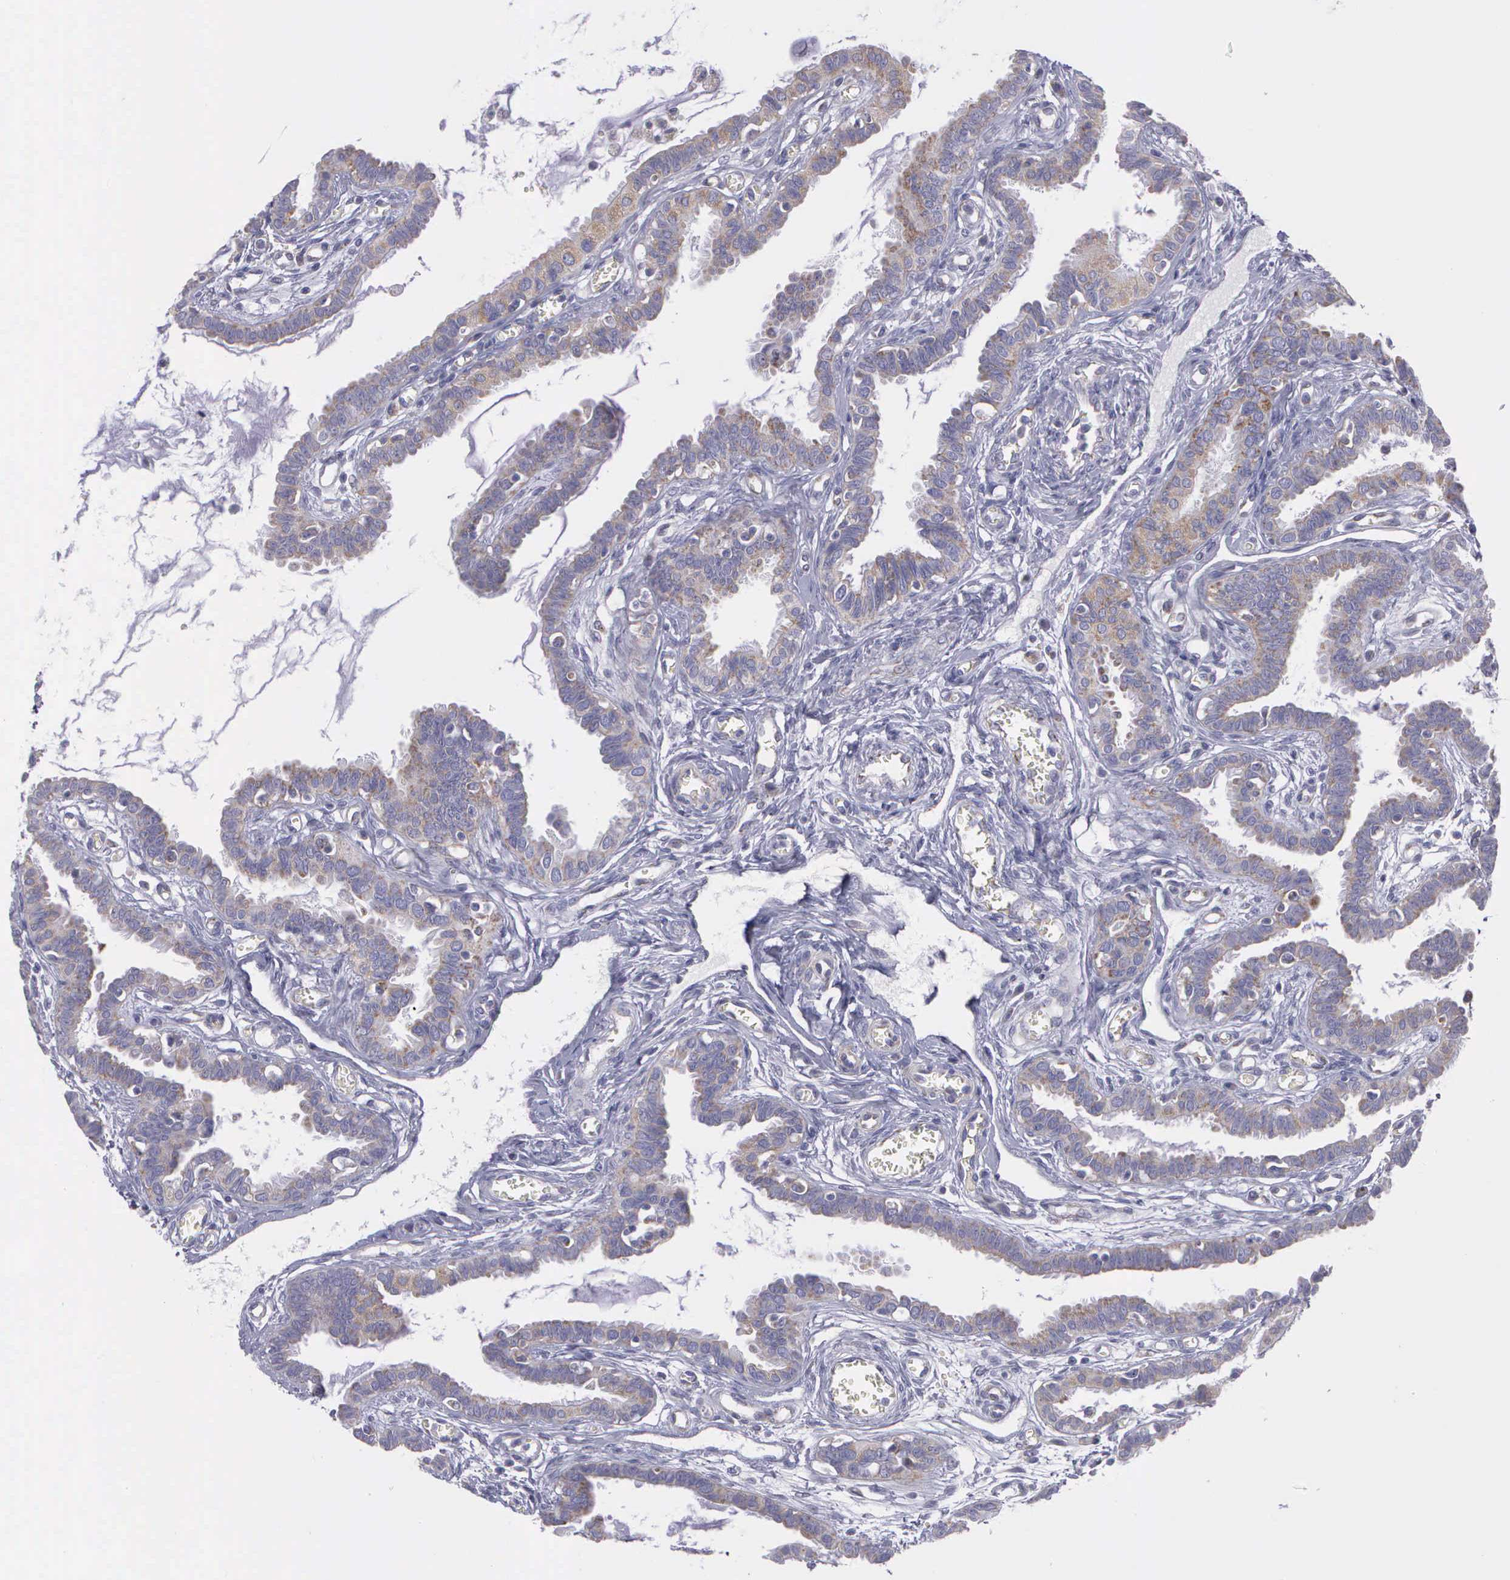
{"staining": {"intensity": "weak", "quantity": "<25%", "location": "cytoplasmic/membranous"}, "tissue": "fallopian tube", "cell_type": "Glandular cells", "image_type": "normal", "snomed": [{"axis": "morphology", "description": "Normal tissue, NOS"}, {"axis": "topography", "description": "Fallopian tube"}], "caption": "This is an IHC photomicrograph of benign fallopian tube. There is no staining in glandular cells.", "gene": "SYNJ2BP", "patient": {"sex": "female", "age": 67}}